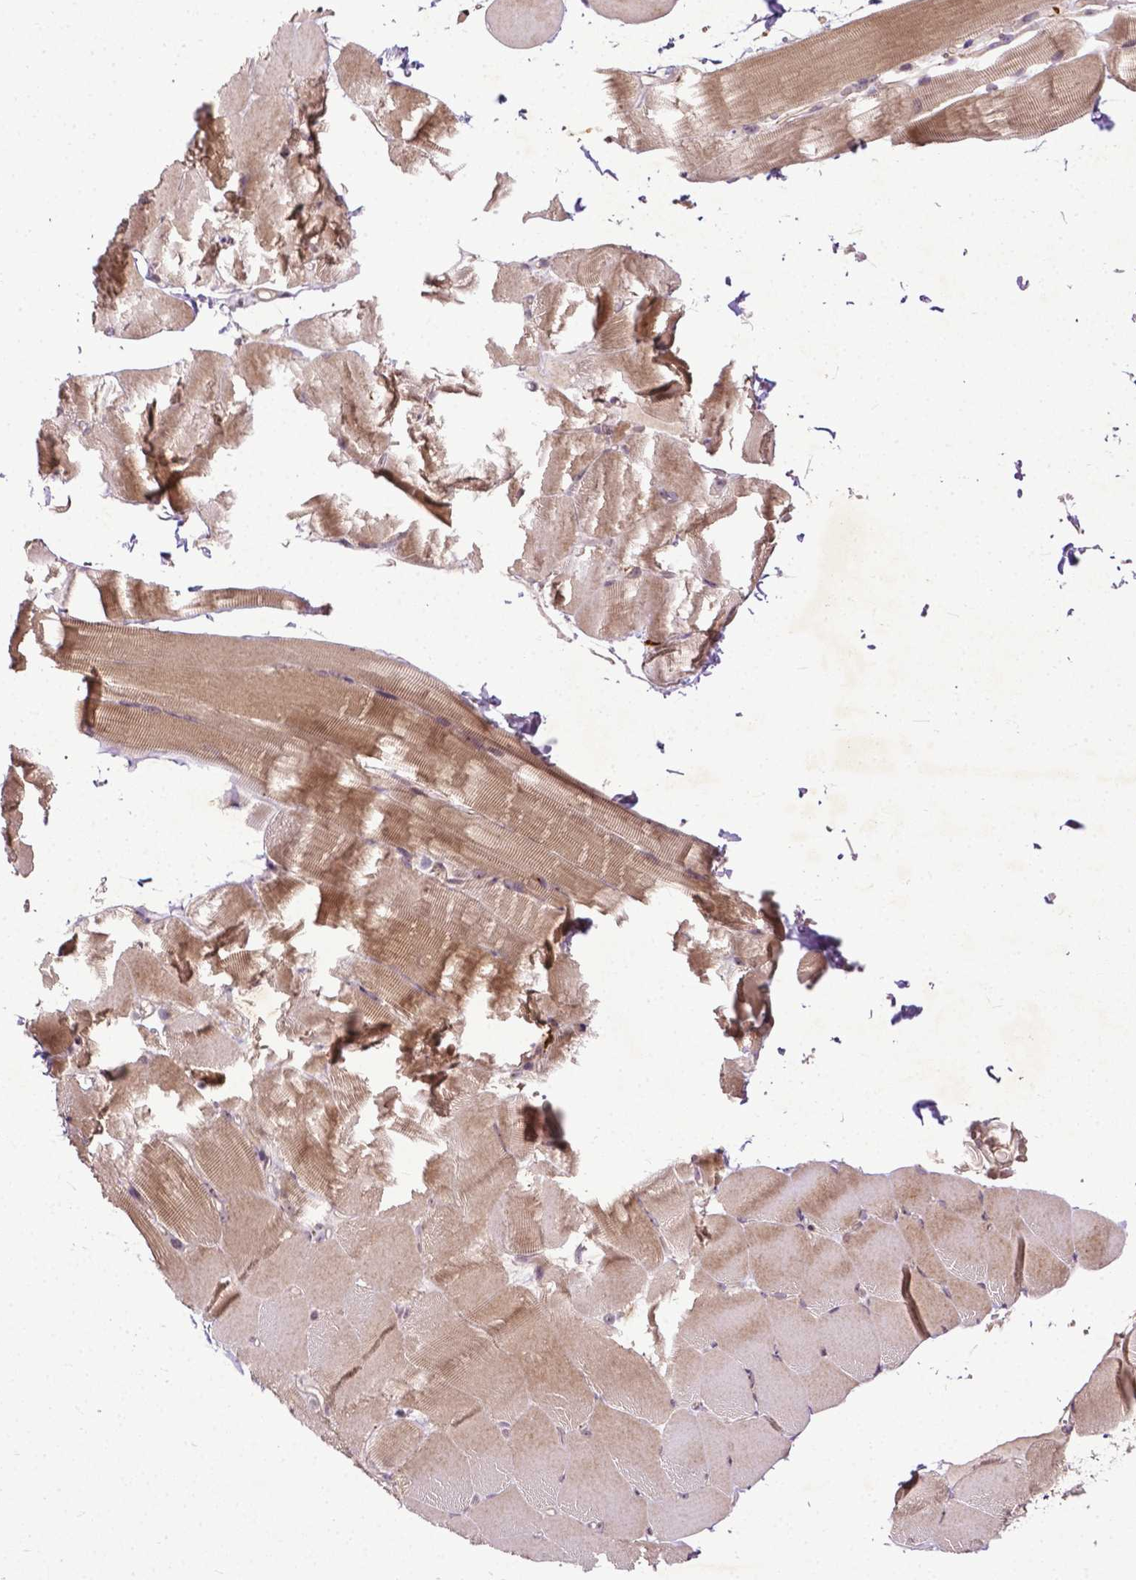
{"staining": {"intensity": "moderate", "quantity": "25%-75%", "location": "cytoplasmic/membranous"}, "tissue": "skeletal muscle", "cell_type": "Myocytes", "image_type": "normal", "snomed": [{"axis": "morphology", "description": "Normal tissue, NOS"}, {"axis": "topography", "description": "Skeletal muscle"}], "caption": "A photomicrograph showing moderate cytoplasmic/membranous expression in approximately 25%-75% of myocytes in benign skeletal muscle, as visualized by brown immunohistochemical staining.", "gene": "PARP3", "patient": {"sex": "female", "age": 37}}